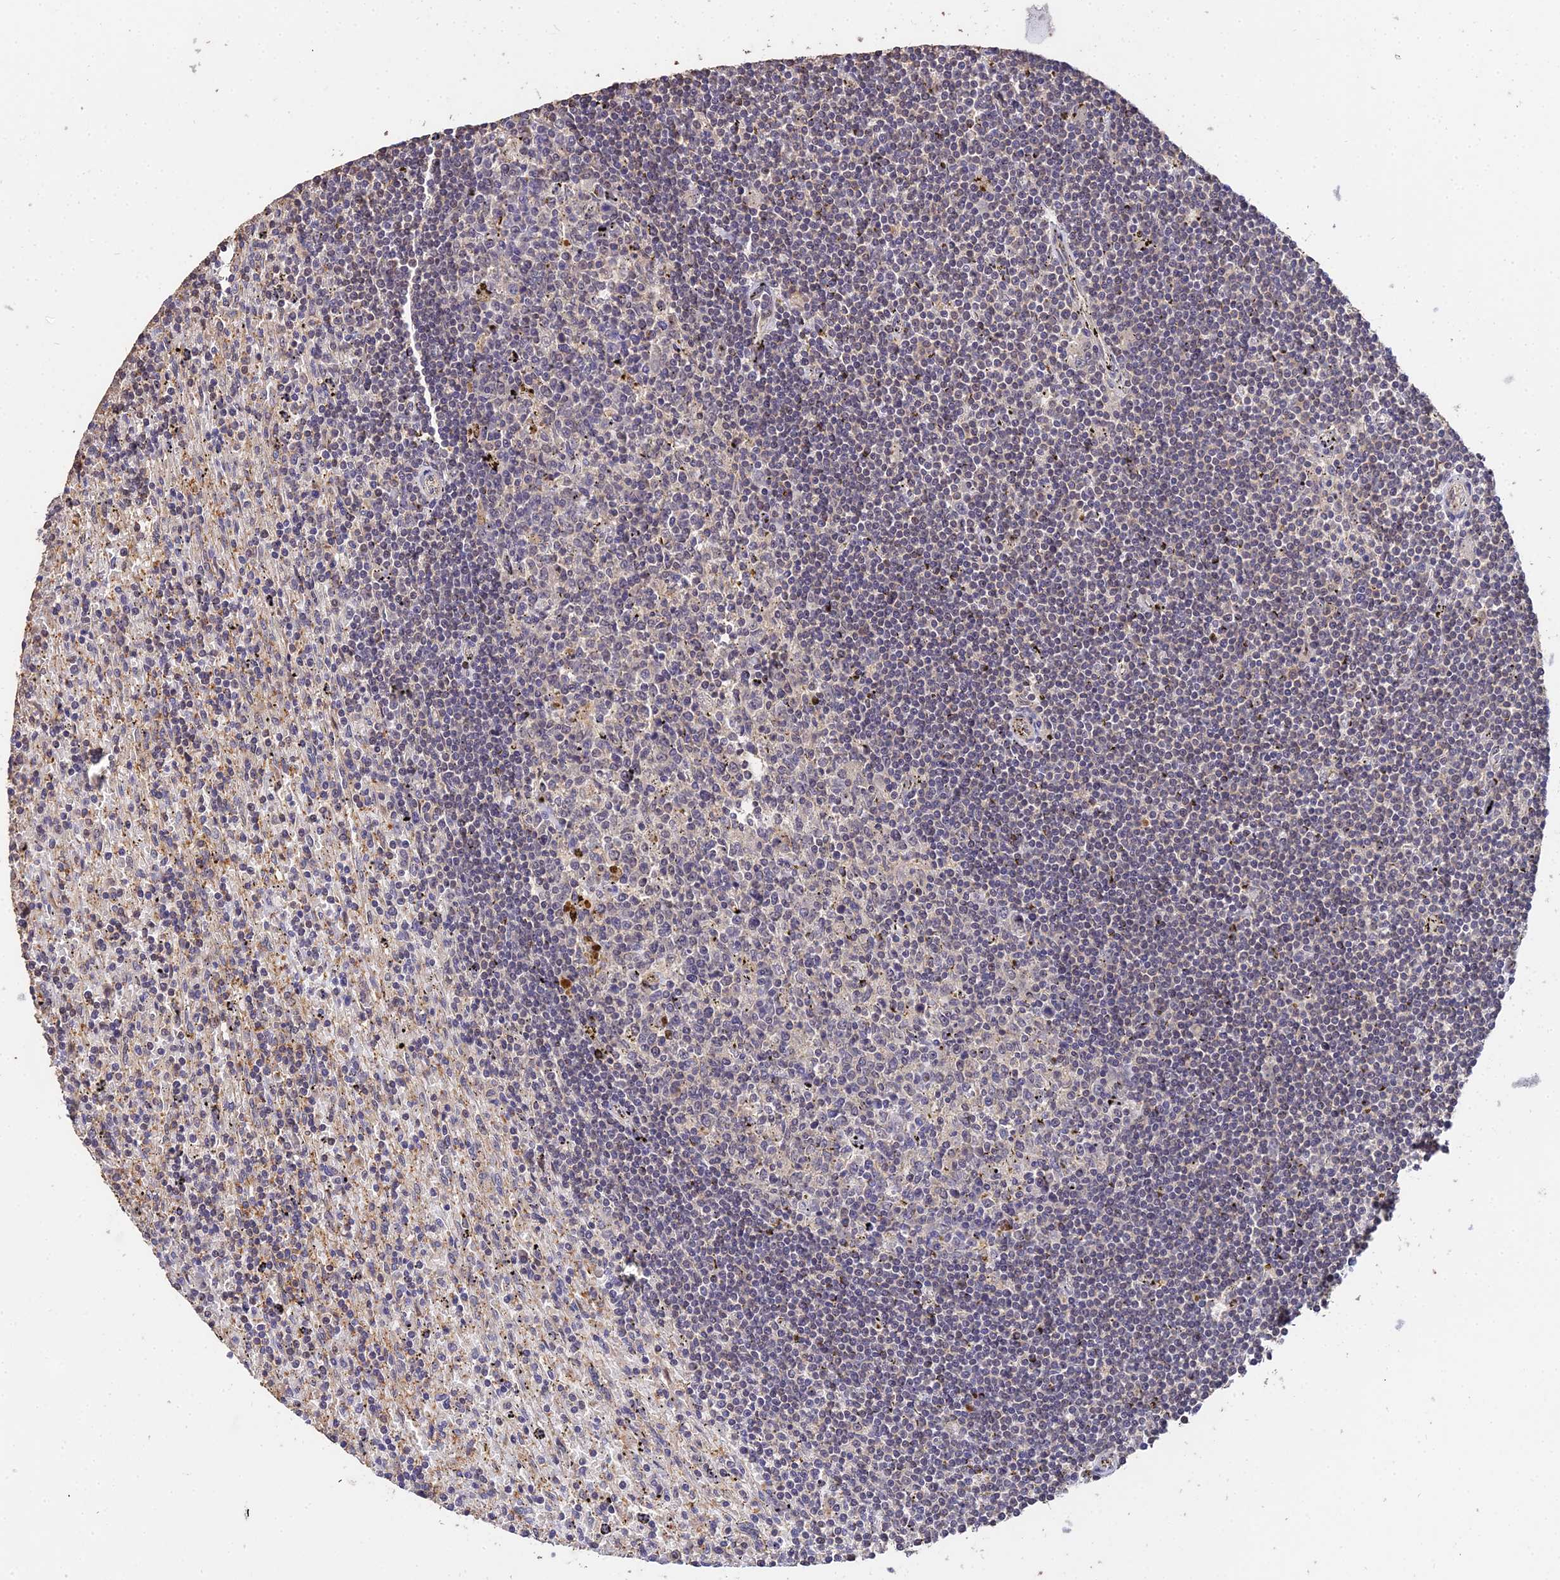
{"staining": {"intensity": "negative", "quantity": "none", "location": "none"}, "tissue": "lymphoma", "cell_type": "Tumor cells", "image_type": "cancer", "snomed": [{"axis": "morphology", "description": "Malignant lymphoma, non-Hodgkin's type, Low grade"}, {"axis": "topography", "description": "Spleen"}], "caption": "Tumor cells are negative for brown protein staining in lymphoma. Nuclei are stained in blue.", "gene": "LSM5", "patient": {"sex": "male", "age": 76}}